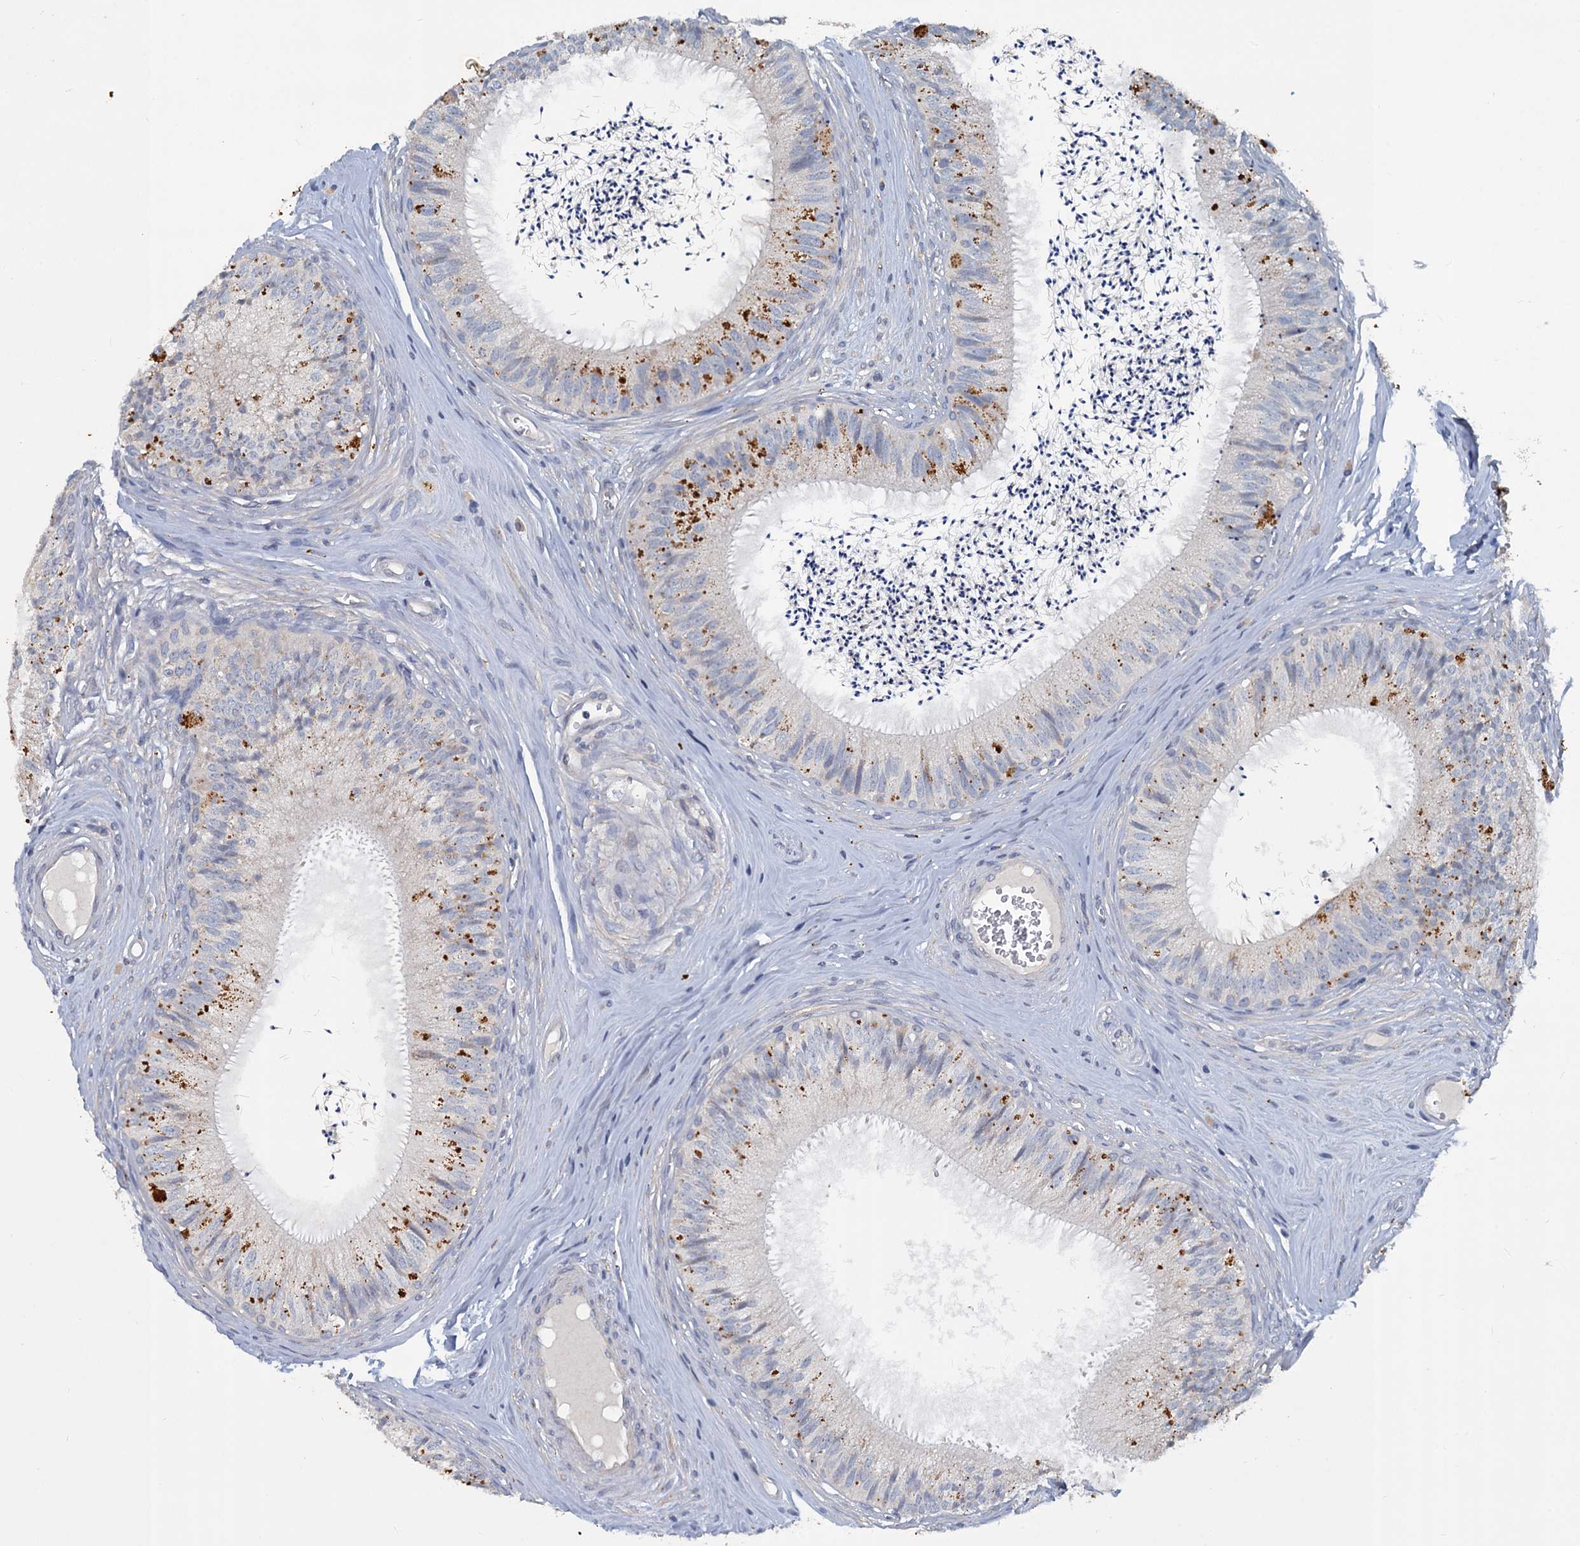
{"staining": {"intensity": "moderate", "quantity": "25%-75%", "location": "cytoplasmic/membranous"}, "tissue": "epididymis", "cell_type": "Glandular cells", "image_type": "normal", "snomed": [{"axis": "morphology", "description": "Normal tissue, NOS"}, {"axis": "topography", "description": "Epididymis"}], "caption": "Epididymis stained with a brown dye displays moderate cytoplasmic/membranous positive expression in approximately 25%-75% of glandular cells.", "gene": "SLC2A7", "patient": {"sex": "male", "age": 46}}